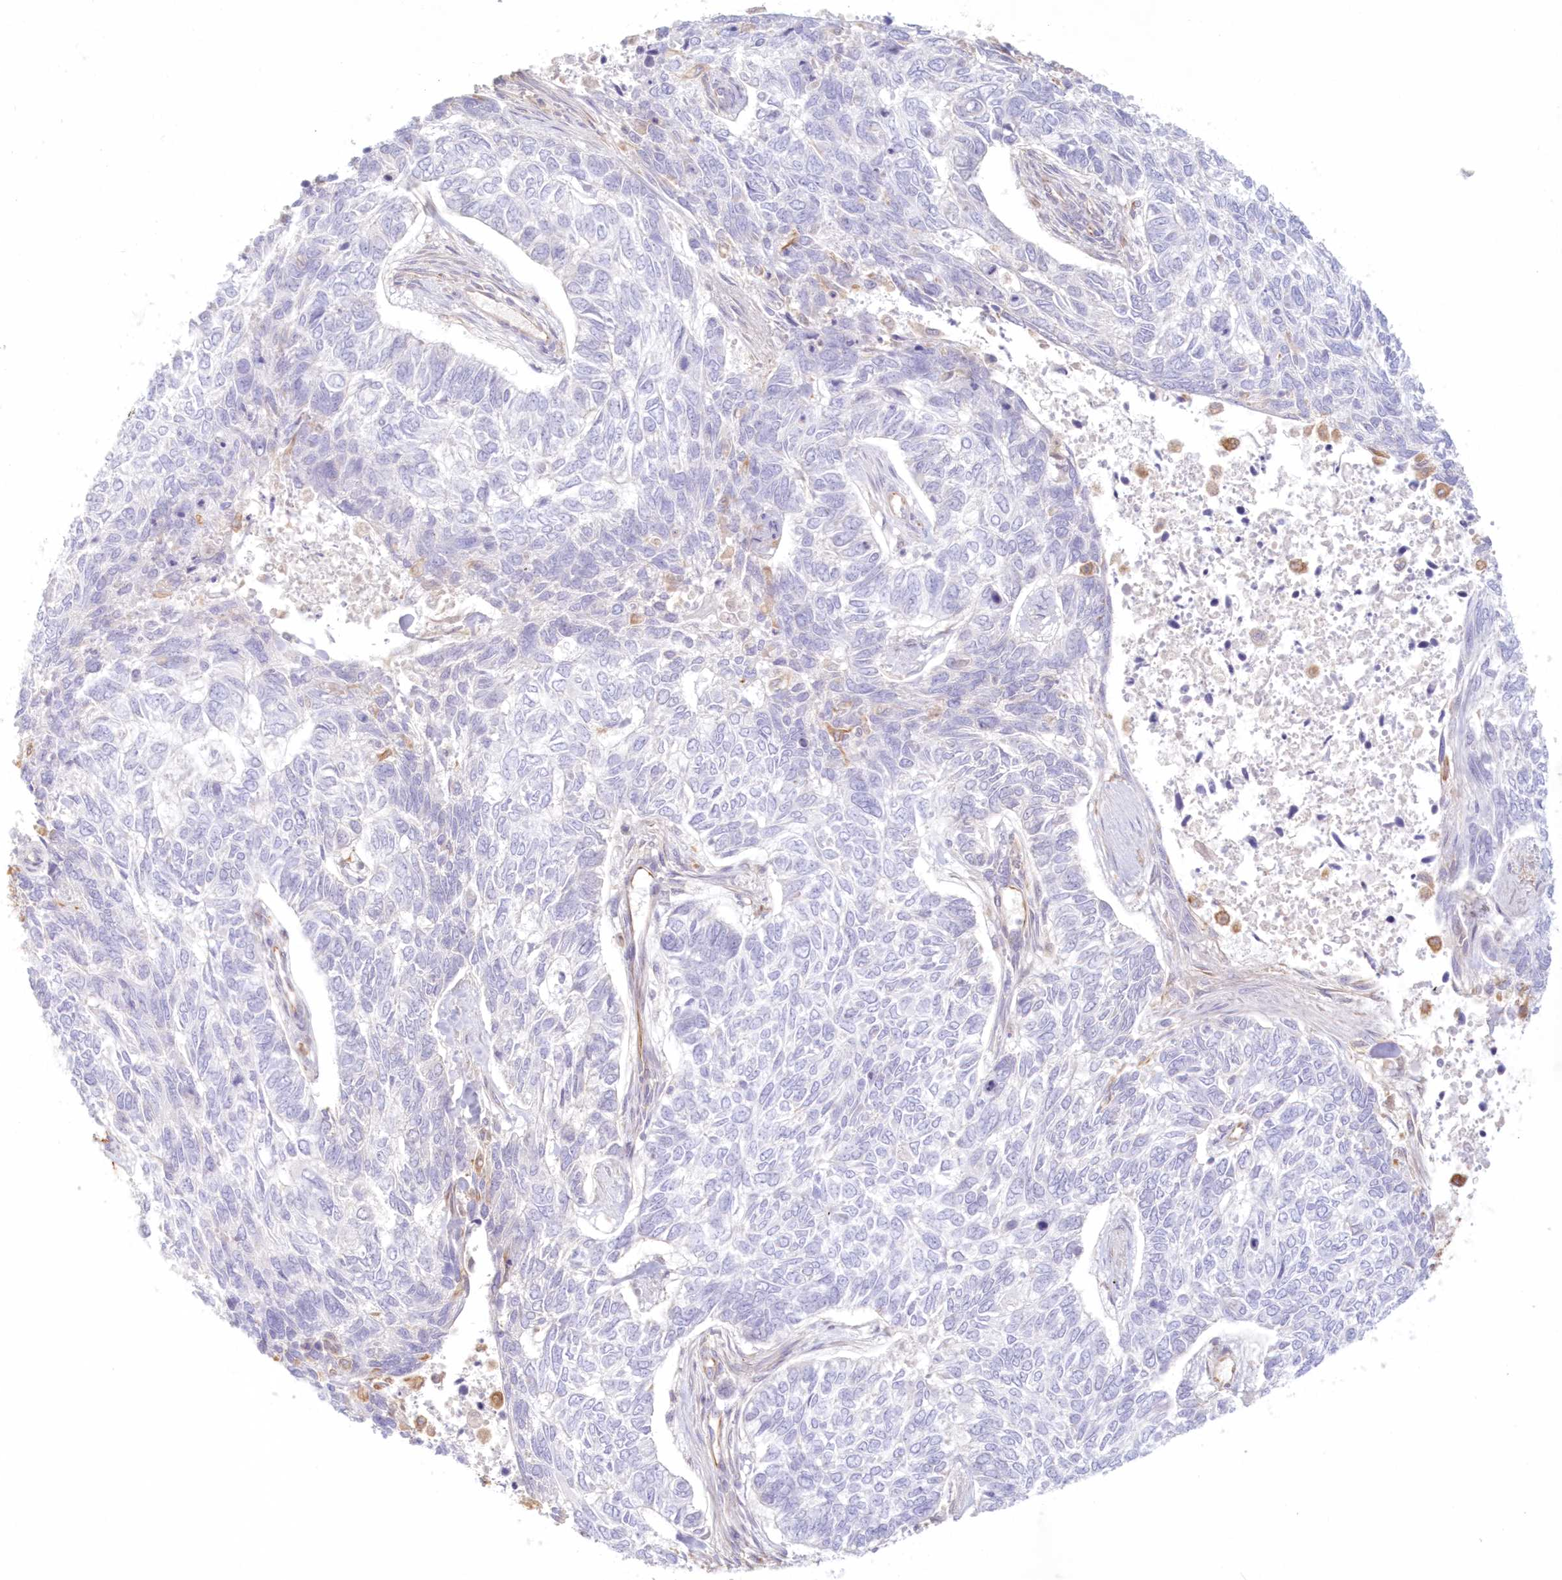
{"staining": {"intensity": "negative", "quantity": "none", "location": "none"}, "tissue": "skin cancer", "cell_type": "Tumor cells", "image_type": "cancer", "snomed": [{"axis": "morphology", "description": "Basal cell carcinoma"}, {"axis": "topography", "description": "Skin"}], "caption": "Skin basal cell carcinoma was stained to show a protein in brown. There is no significant expression in tumor cells.", "gene": "DMRTB1", "patient": {"sex": "female", "age": 65}}